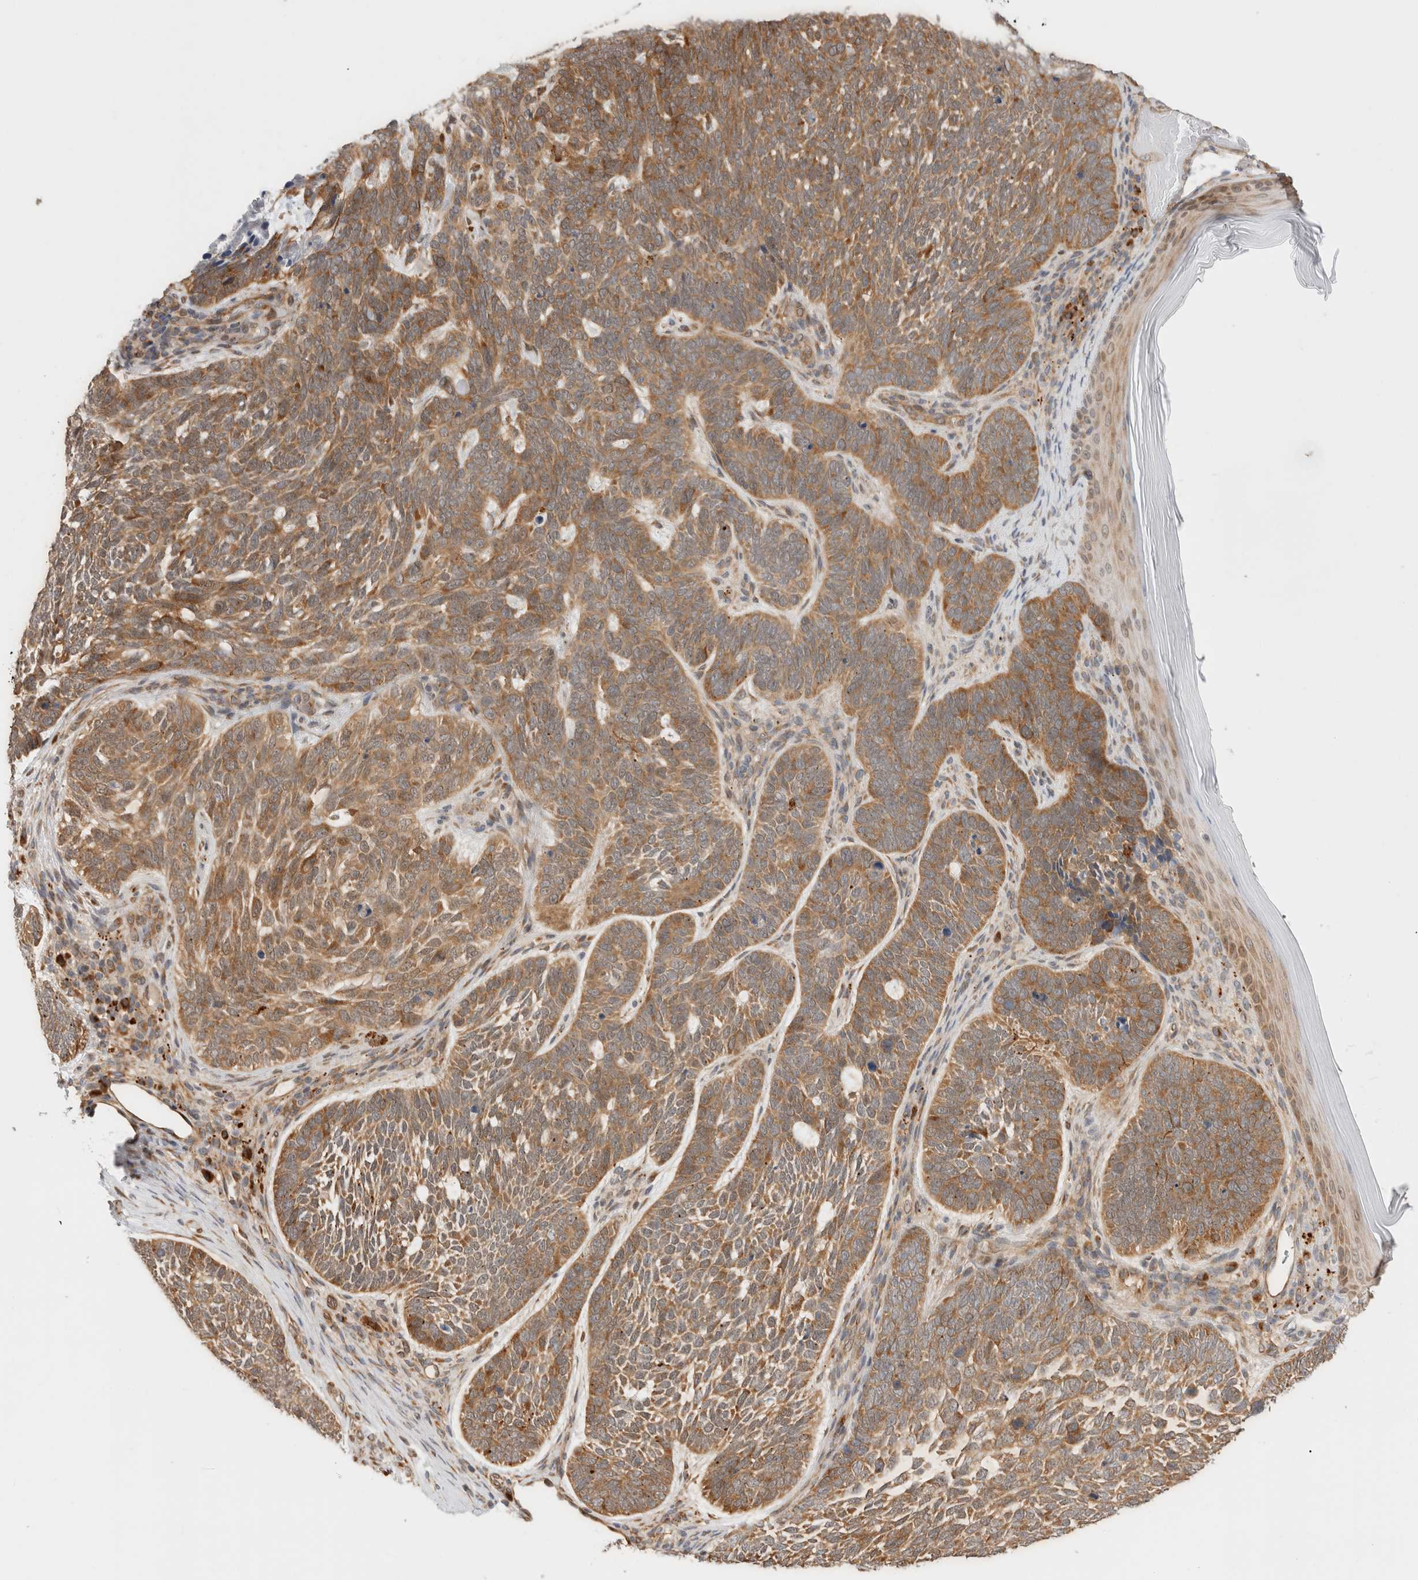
{"staining": {"intensity": "moderate", "quantity": ">75%", "location": "cytoplasmic/membranous"}, "tissue": "skin cancer", "cell_type": "Tumor cells", "image_type": "cancer", "snomed": [{"axis": "morphology", "description": "Basal cell carcinoma"}, {"axis": "topography", "description": "Skin"}], "caption": "Immunohistochemistry (DAB) staining of human skin basal cell carcinoma demonstrates moderate cytoplasmic/membranous protein positivity in approximately >75% of tumor cells. (brown staining indicates protein expression, while blue staining denotes nuclei).", "gene": "ACTL9", "patient": {"sex": "female", "age": 85}}